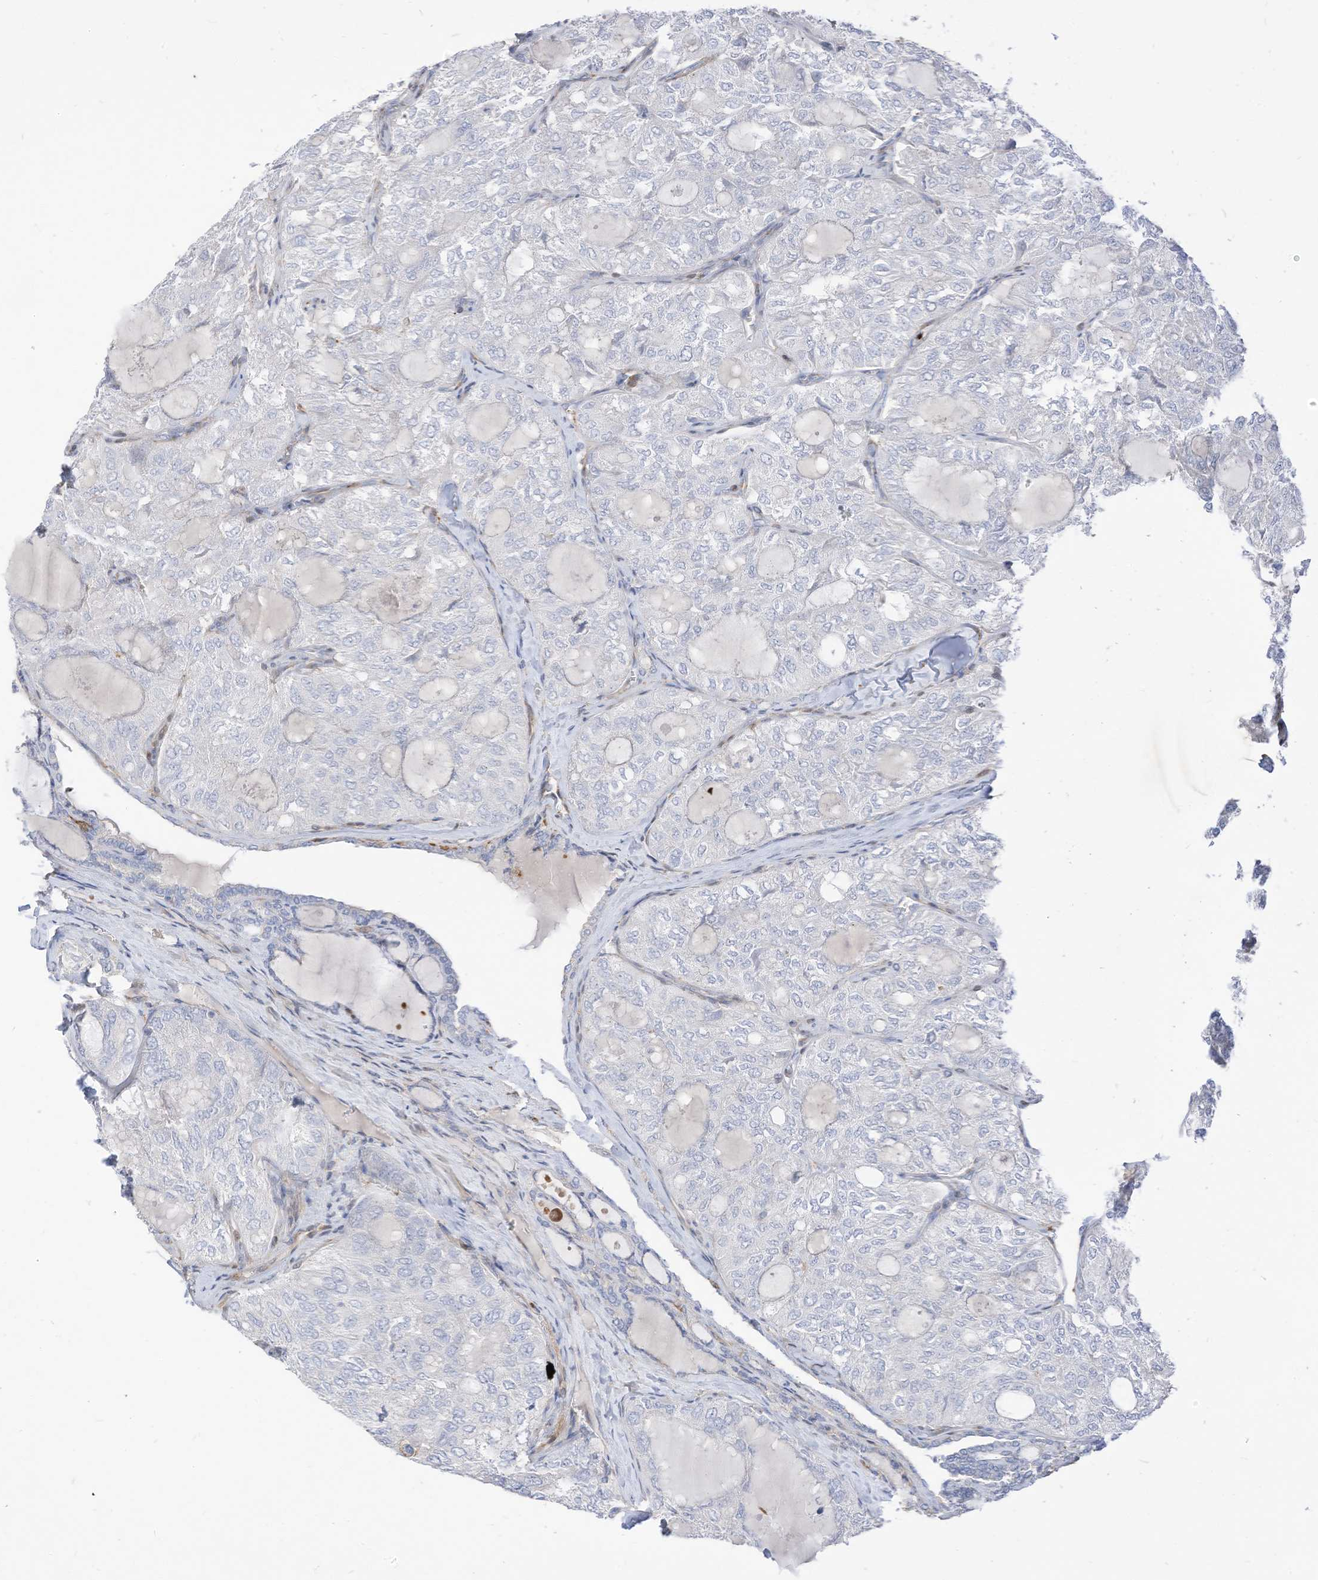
{"staining": {"intensity": "negative", "quantity": "none", "location": "none"}, "tissue": "thyroid cancer", "cell_type": "Tumor cells", "image_type": "cancer", "snomed": [{"axis": "morphology", "description": "Follicular adenoma carcinoma, NOS"}, {"axis": "topography", "description": "Thyroid gland"}], "caption": "The photomicrograph displays no staining of tumor cells in follicular adenoma carcinoma (thyroid). (DAB IHC visualized using brightfield microscopy, high magnification).", "gene": "ATP13A1", "patient": {"sex": "male", "age": 75}}